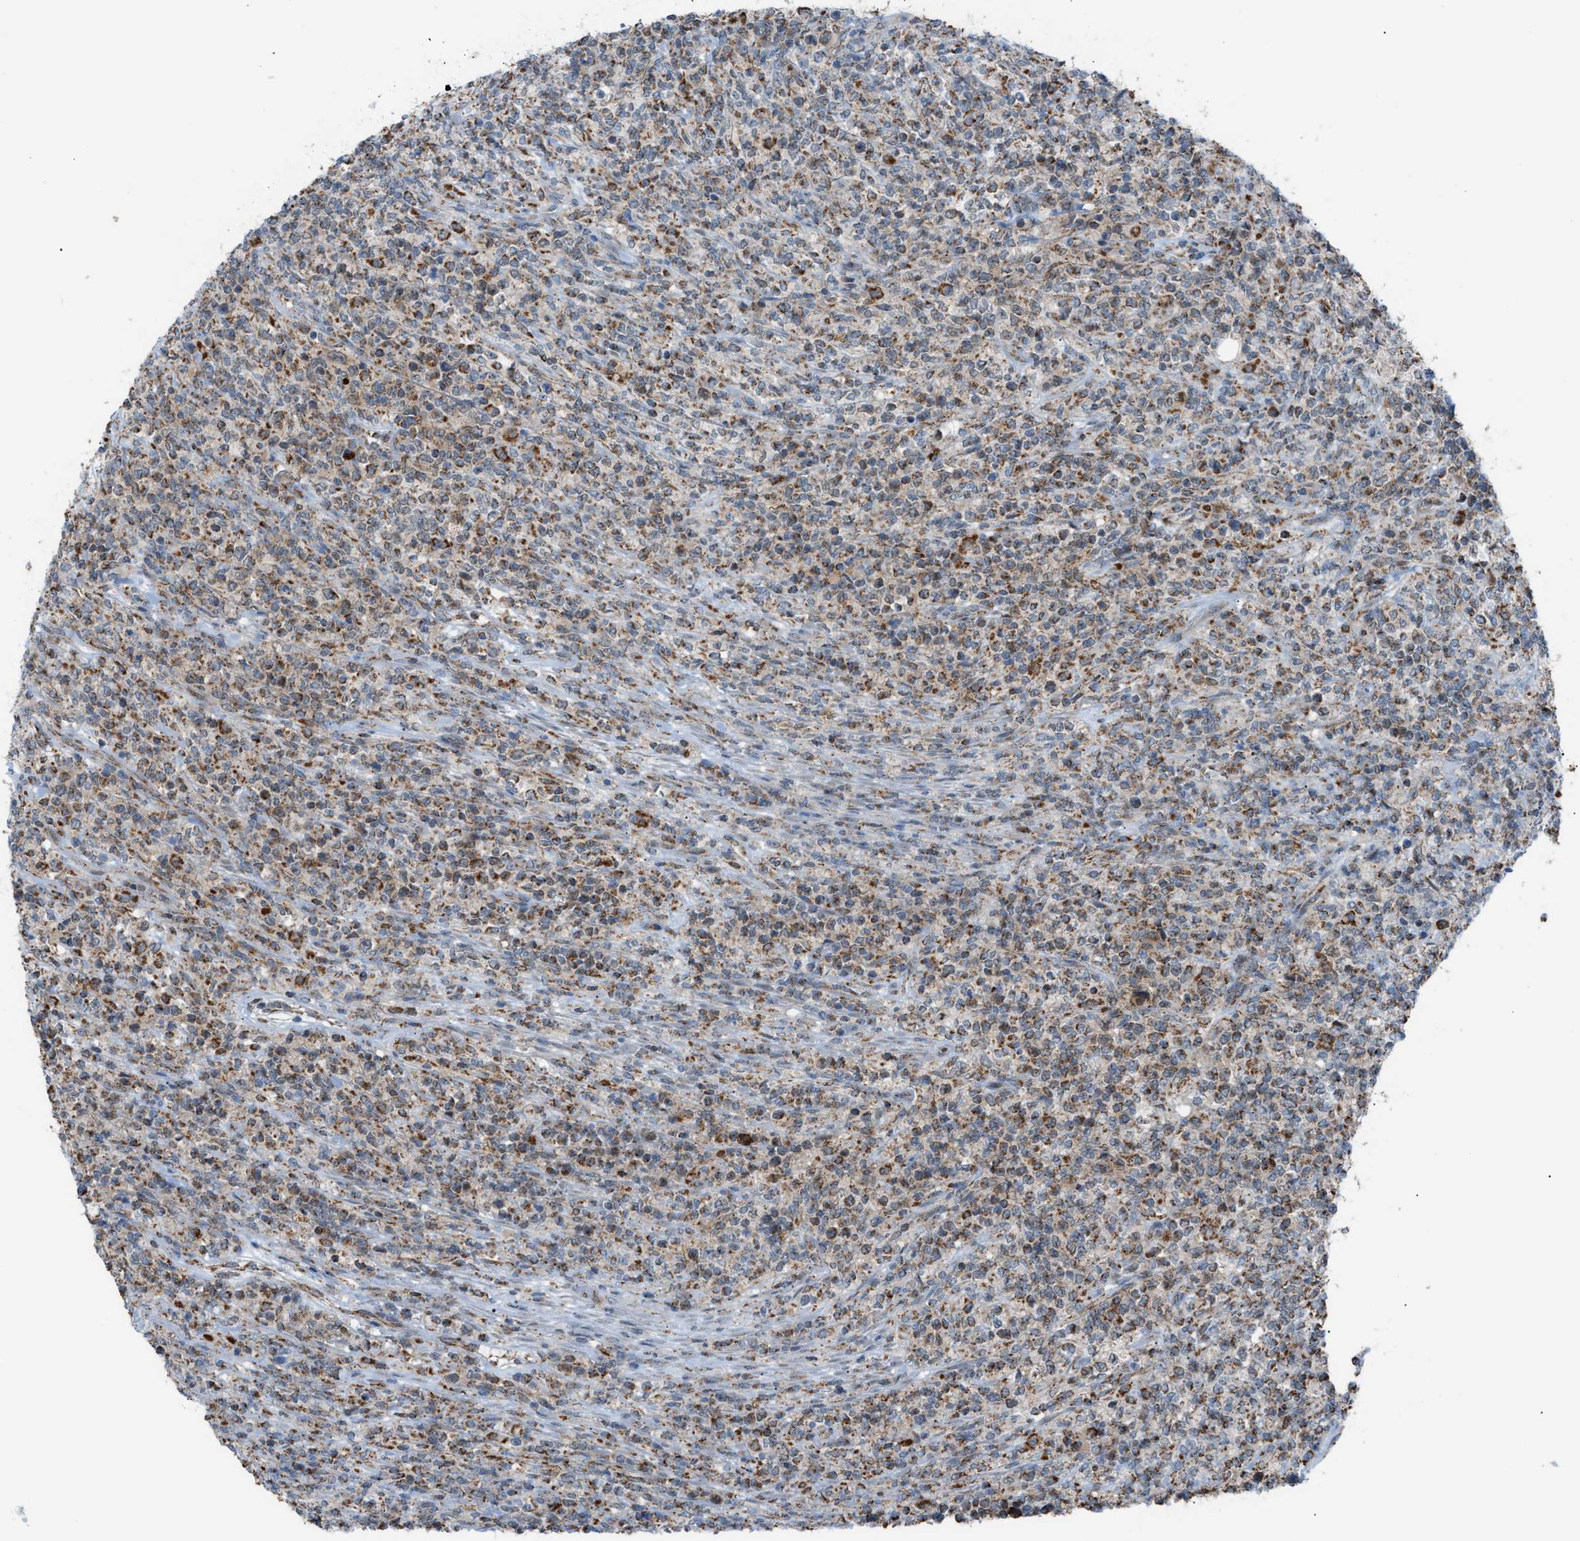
{"staining": {"intensity": "strong", "quantity": "<25%", "location": "cytoplasmic/membranous"}, "tissue": "lymphoma", "cell_type": "Tumor cells", "image_type": "cancer", "snomed": [{"axis": "morphology", "description": "Malignant lymphoma, non-Hodgkin's type, High grade"}, {"axis": "topography", "description": "Soft tissue"}], "caption": "High-grade malignant lymphoma, non-Hodgkin's type stained with a brown dye exhibits strong cytoplasmic/membranous positive positivity in about <25% of tumor cells.", "gene": "SRM", "patient": {"sex": "male", "age": 18}}